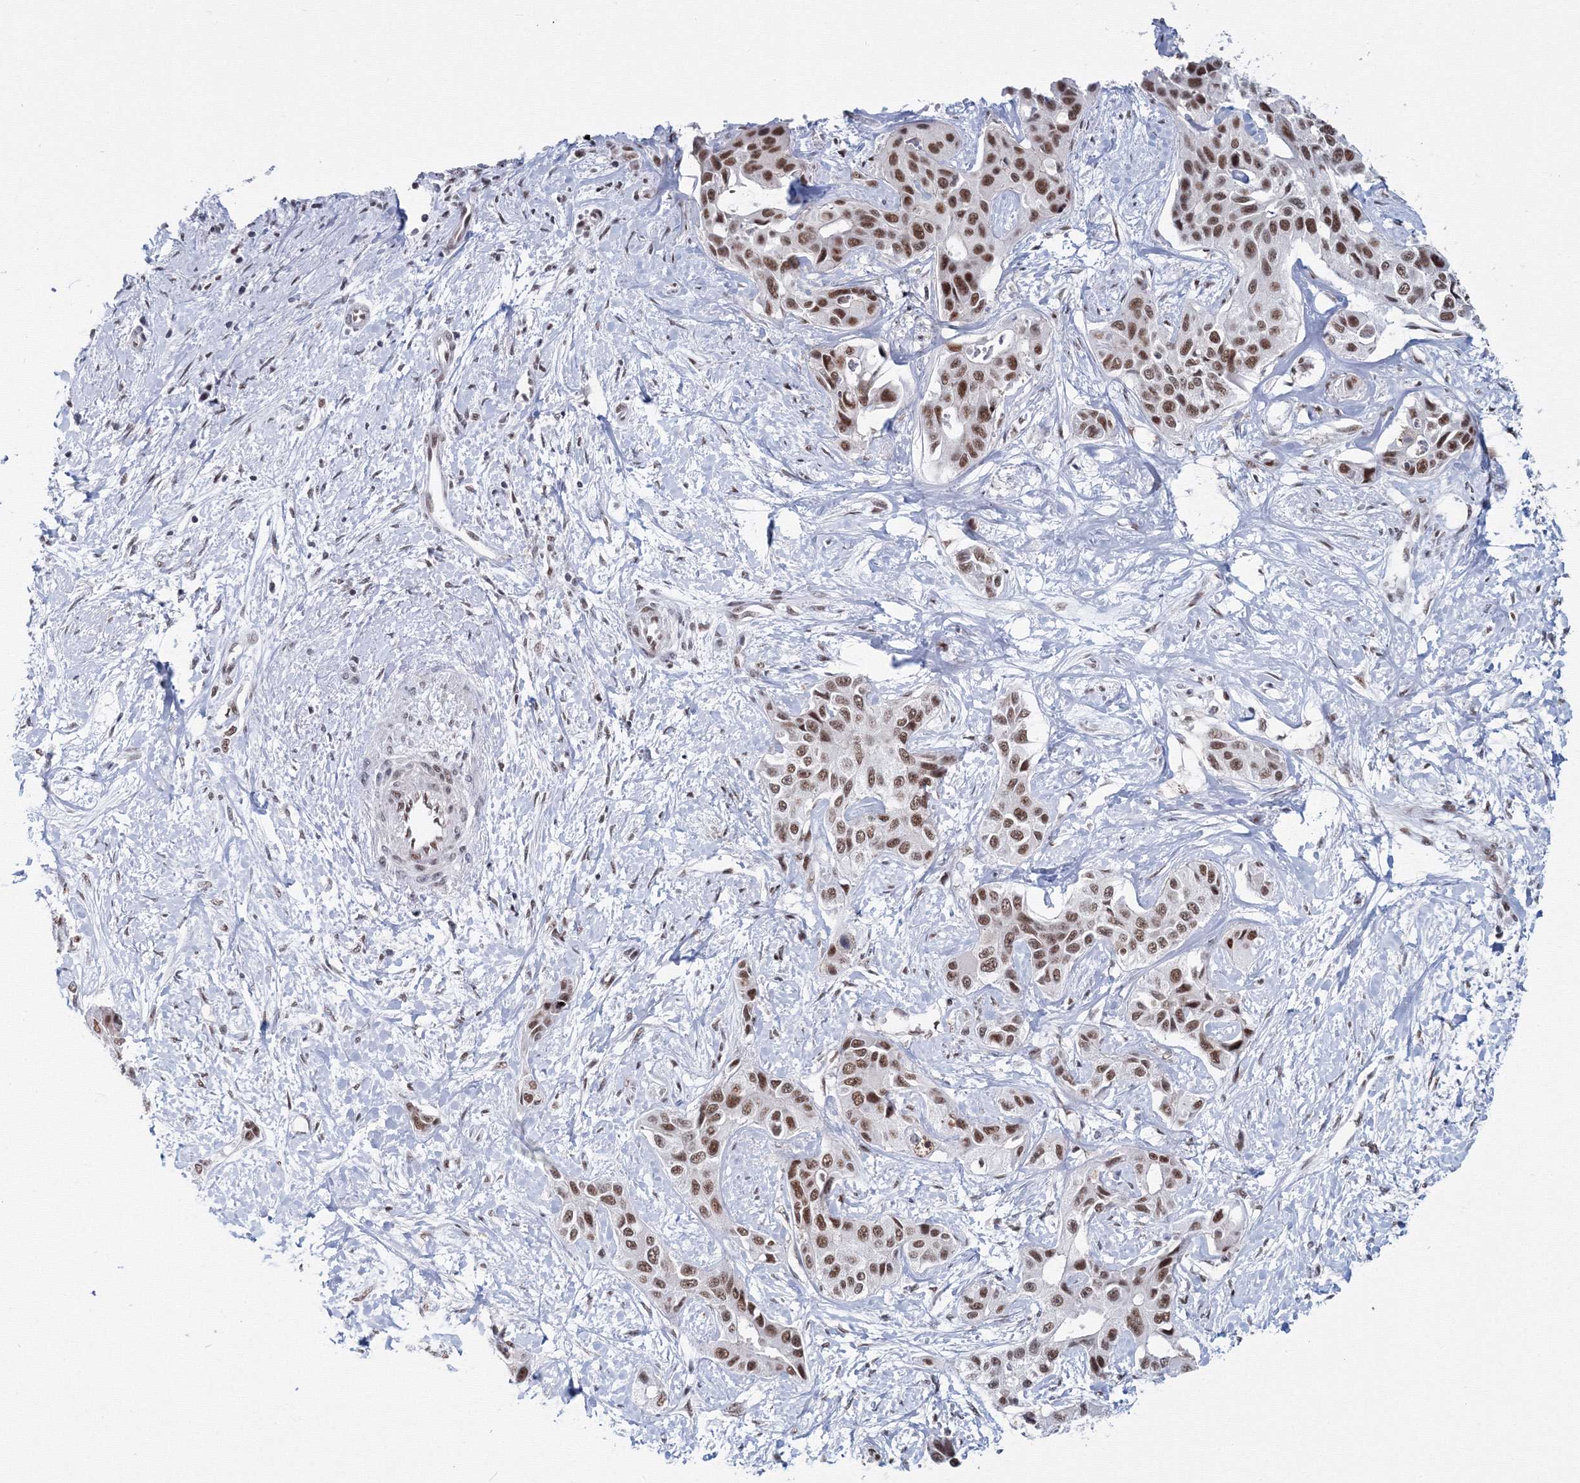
{"staining": {"intensity": "moderate", "quantity": ">75%", "location": "nuclear"}, "tissue": "liver cancer", "cell_type": "Tumor cells", "image_type": "cancer", "snomed": [{"axis": "morphology", "description": "Cholangiocarcinoma"}, {"axis": "topography", "description": "Liver"}], "caption": "Approximately >75% of tumor cells in liver cholangiocarcinoma demonstrate moderate nuclear protein positivity as visualized by brown immunohistochemical staining.", "gene": "SF3B6", "patient": {"sex": "male", "age": 59}}